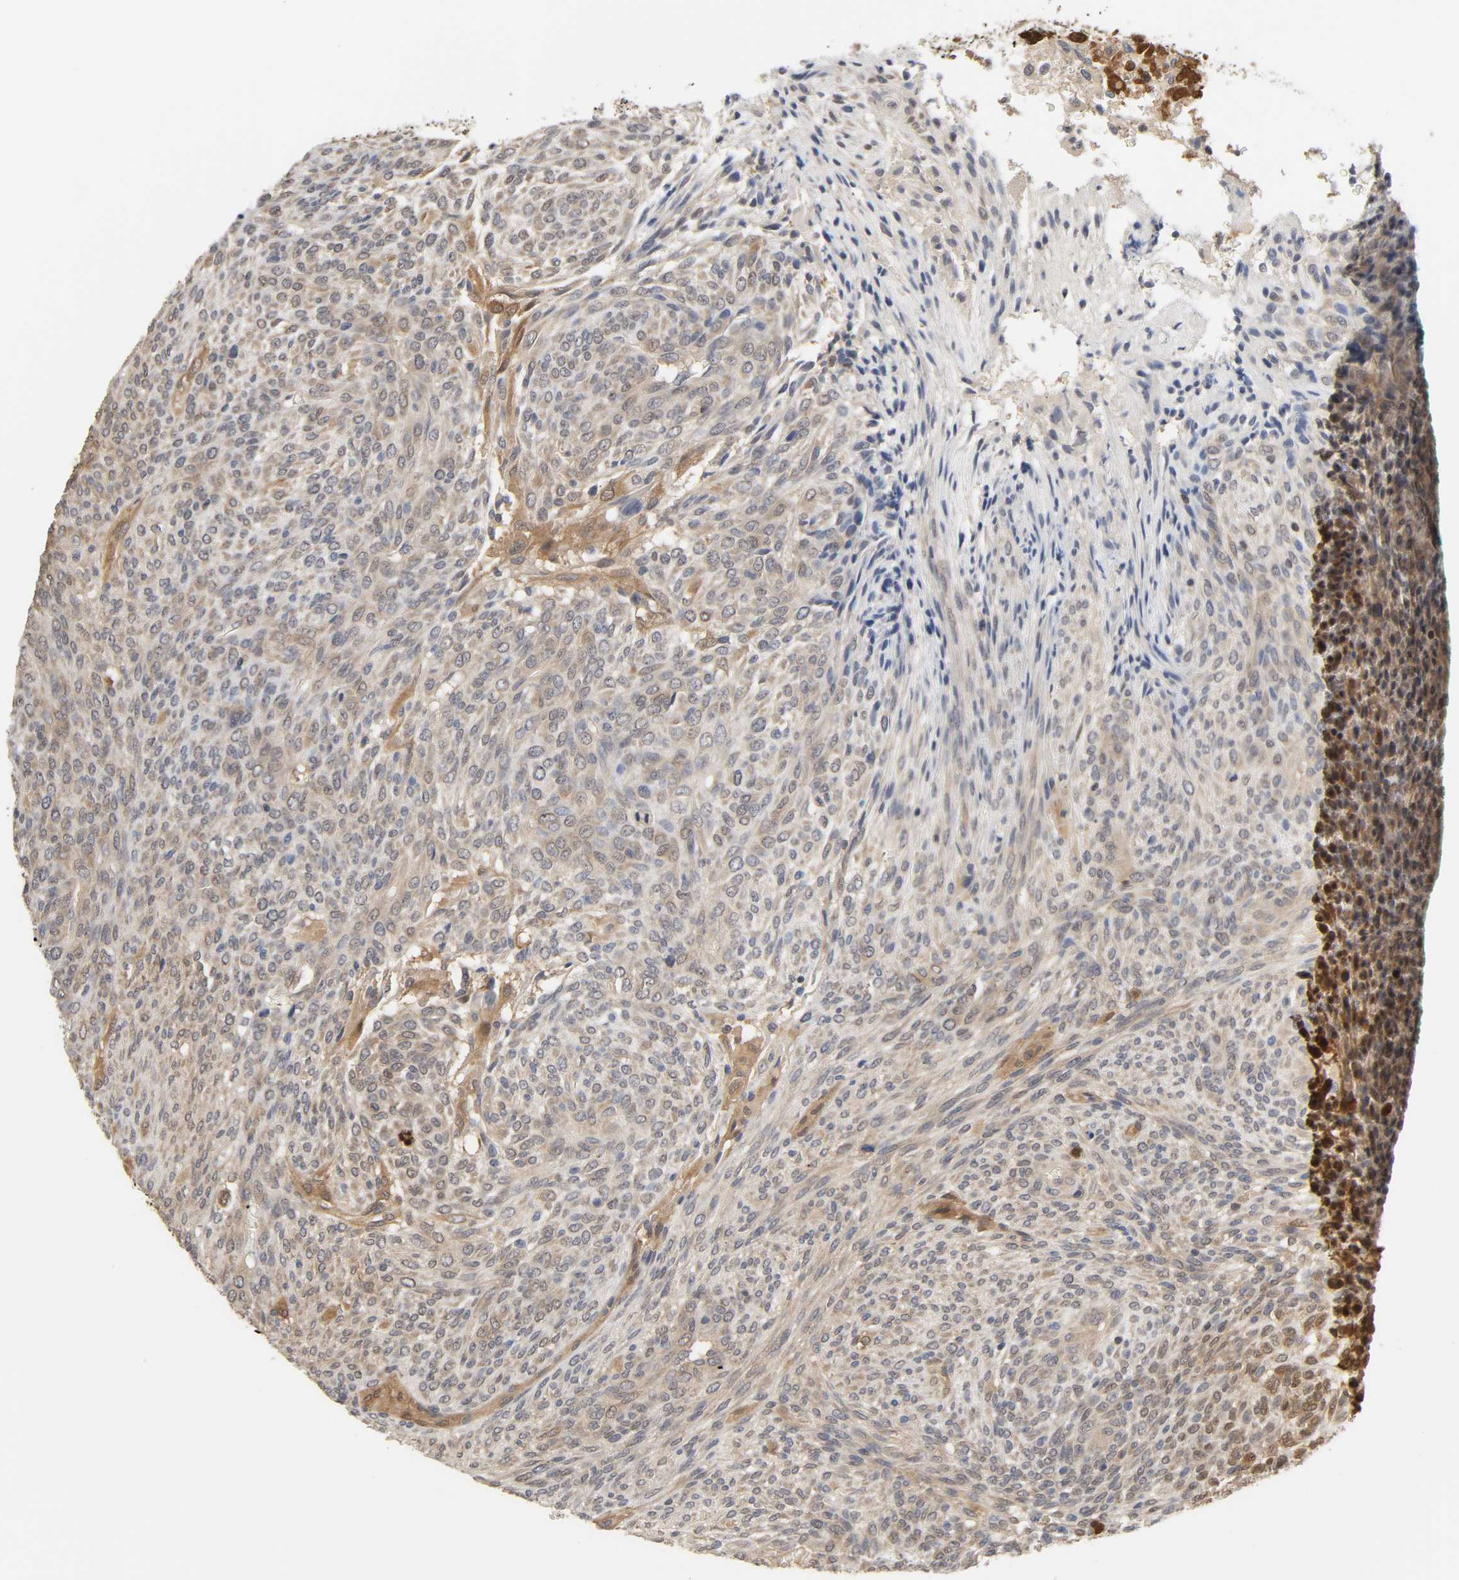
{"staining": {"intensity": "moderate", "quantity": "25%-75%", "location": "cytoplasmic/membranous"}, "tissue": "glioma", "cell_type": "Tumor cells", "image_type": "cancer", "snomed": [{"axis": "morphology", "description": "Glioma, malignant, High grade"}, {"axis": "topography", "description": "Cerebral cortex"}], "caption": "Immunohistochemical staining of glioma shows medium levels of moderate cytoplasmic/membranous protein staining in about 25%-75% of tumor cells.", "gene": "MIF", "patient": {"sex": "female", "age": 55}}